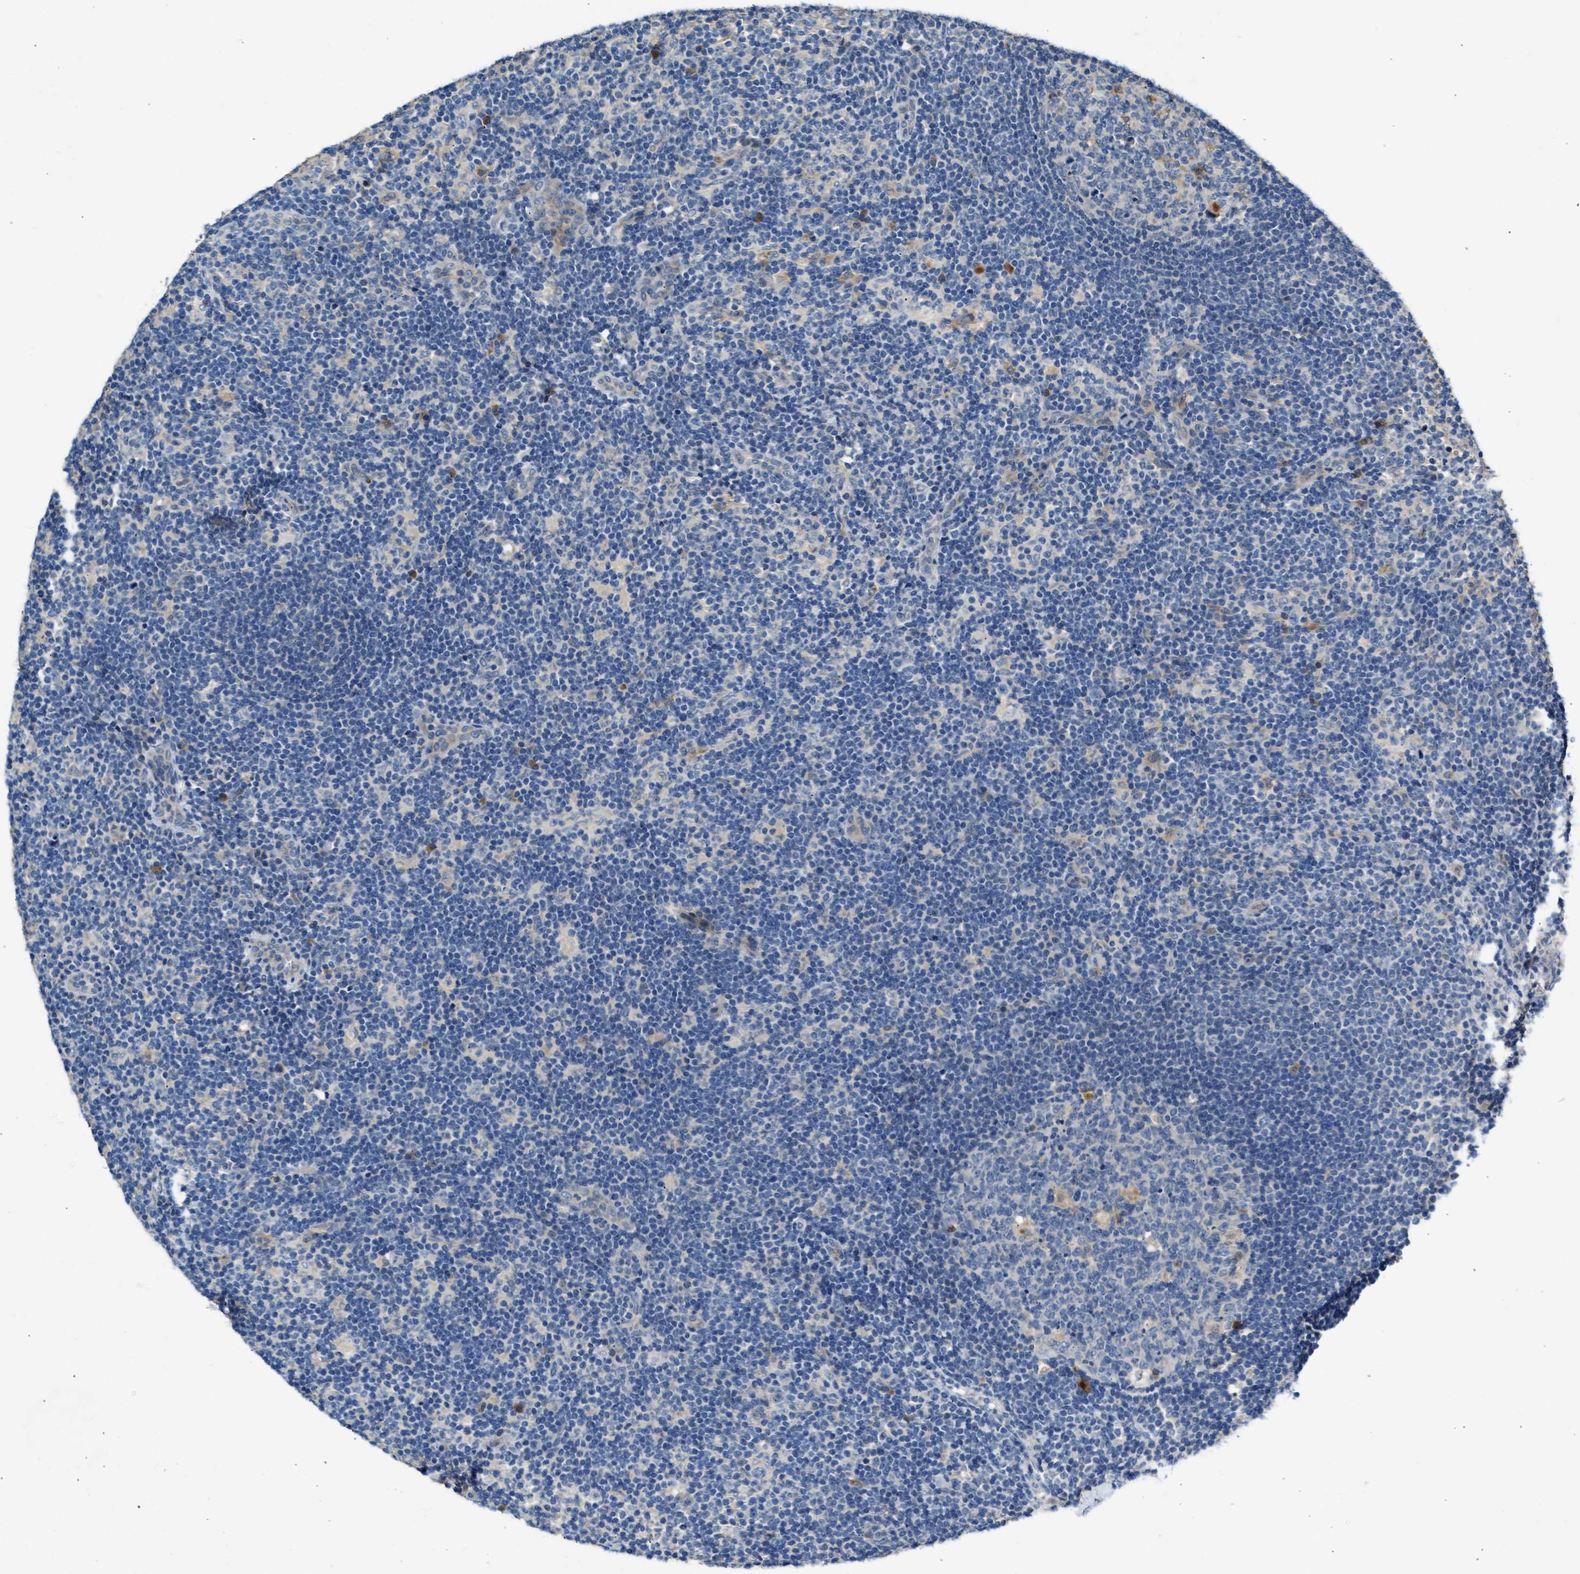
{"staining": {"intensity": "weak", "quantity": "<25%", "location": "cytoplasmic/membranous"}, "tissue": "lymph node", "cell_type": "Germinal center cells", "image_type": "normal", "snomed": [{"axis": "morphology", "description": "Normal tissue, NOS"}, {"axis": "morphology", "description": "Carcinoid, malignant, NOS"}, {"axis": "topography", "description": "Lymph node"}], "caption": "IHC image of unremarkable lymph node stained for a protein (brown), which demonstrates no staining in germinal center cells.", "gene": "RWDD2B", "patient": {"sex": "male", "age": 47}}